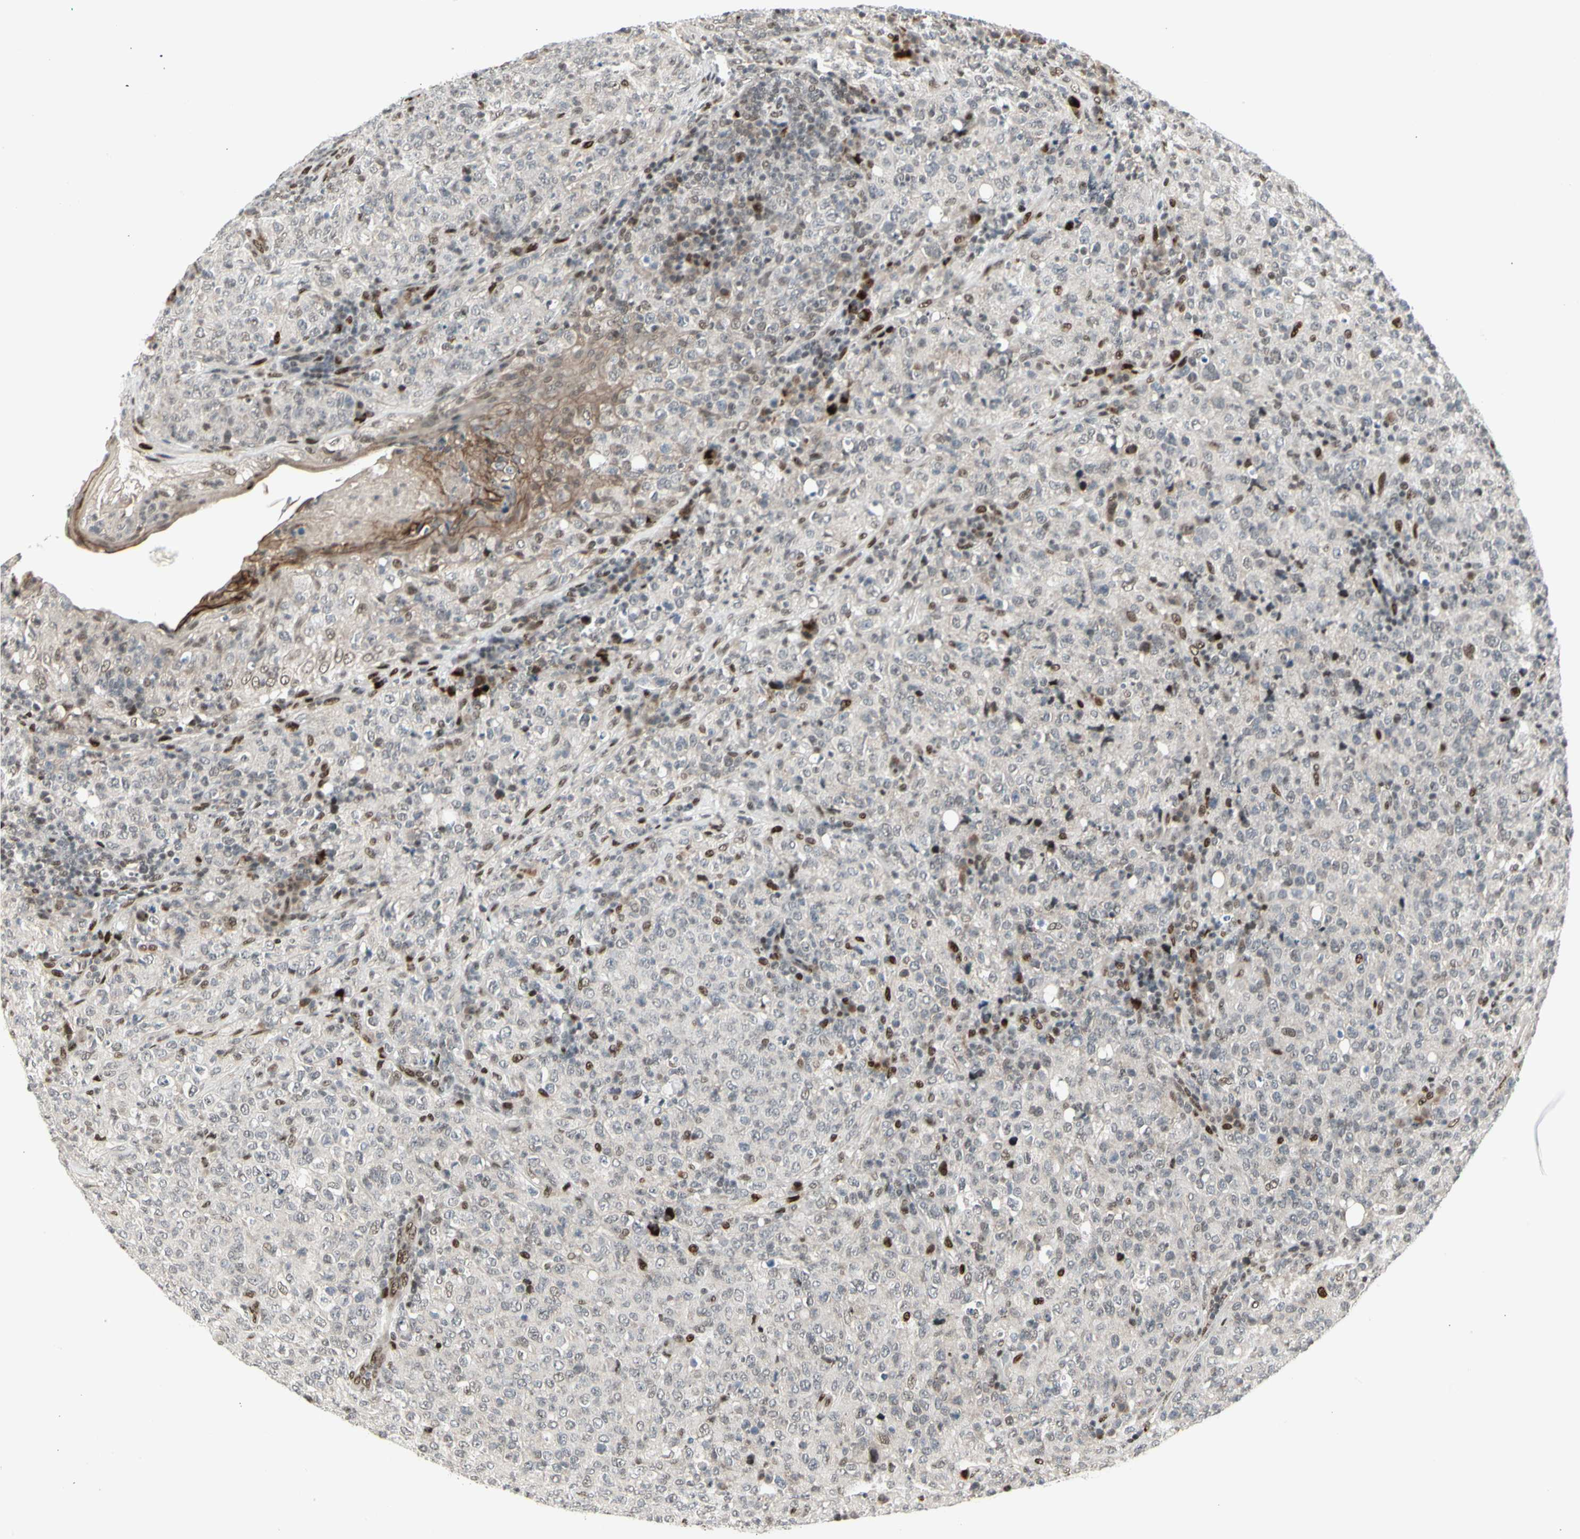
{"staining": {"intensity": "strong", "quantity": "<25%", "location": "nuclear"}, "tissue": "lymphoma", "cell_type": "Tumor cells", "image_type": "cancer", "snomed": [{"axis": "morphology", "description": "Malignant lymphoma, non-Hodgkin's type, High grade"}, {"axis": "topography", "description": "Tonsil"}], "caption": "Human lymphoma stained for a protein (brown) exhibits strong nuclear positive staining in about <25% of tumor cells.", "gene": "FOXJ2", "patient": {"sex": "female", "age": 36}}